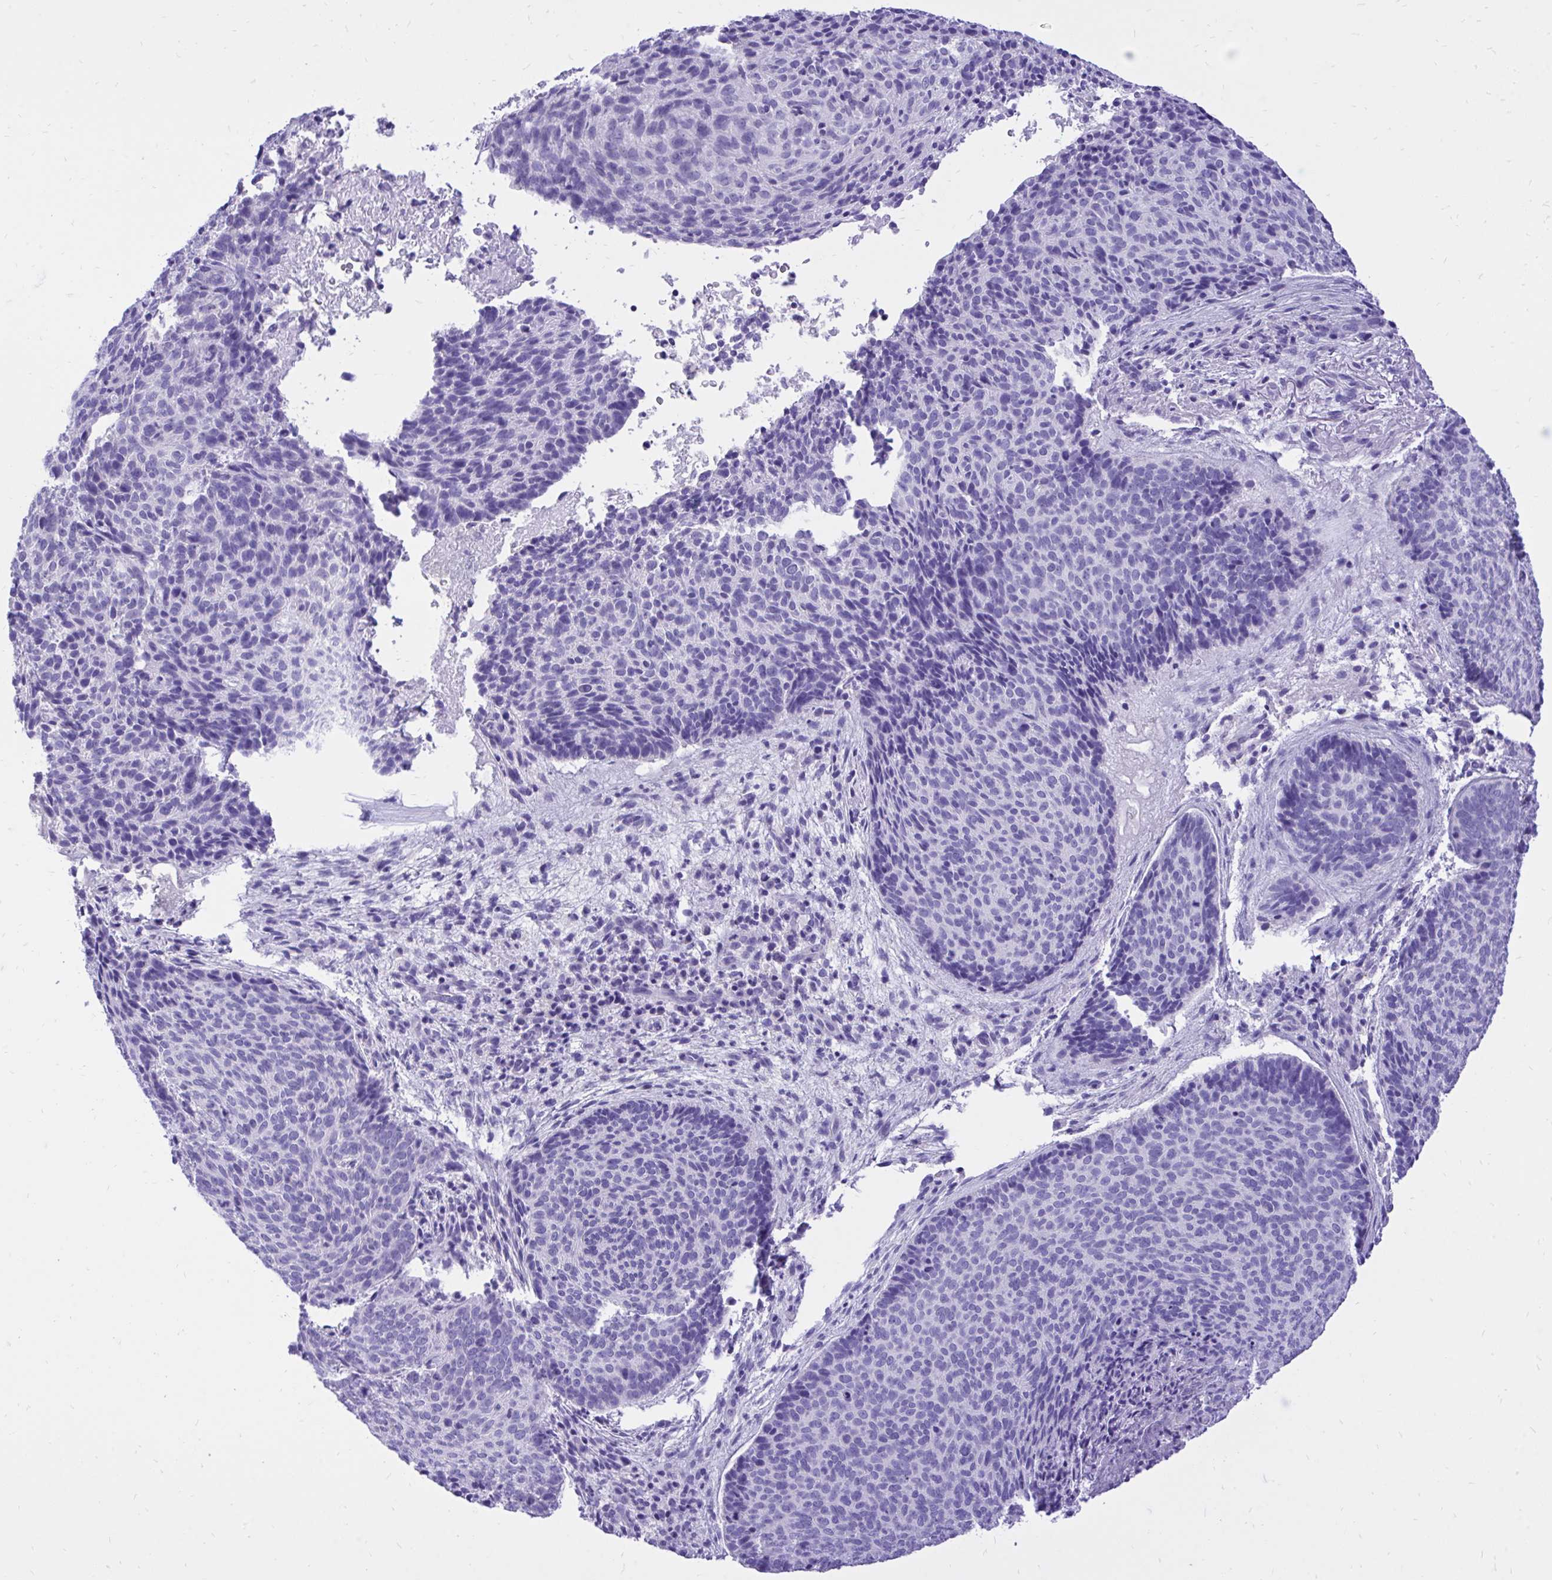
{"staining": {"intensity": "negative", "quantity": "none", "location": "none"}, "tissue": "skin cancer", "cell_type": "Tumor cells", "image_type": "cancer", "snomed": [{"axis": "morphology", "description": "Basal cell carcinoma"}, {"axis": "topography", "description": "Skin"}, {"axis": "topography", "description": "Skin of head"}], "caption": "Tumor cells show no significant positivity in skin basal cell carcinoma. (Immunohistochemistry (ihc), brightfield microscopy, high magnification).", "gene": "MON1A", "patient": {"sex": "female", "age": 92}}